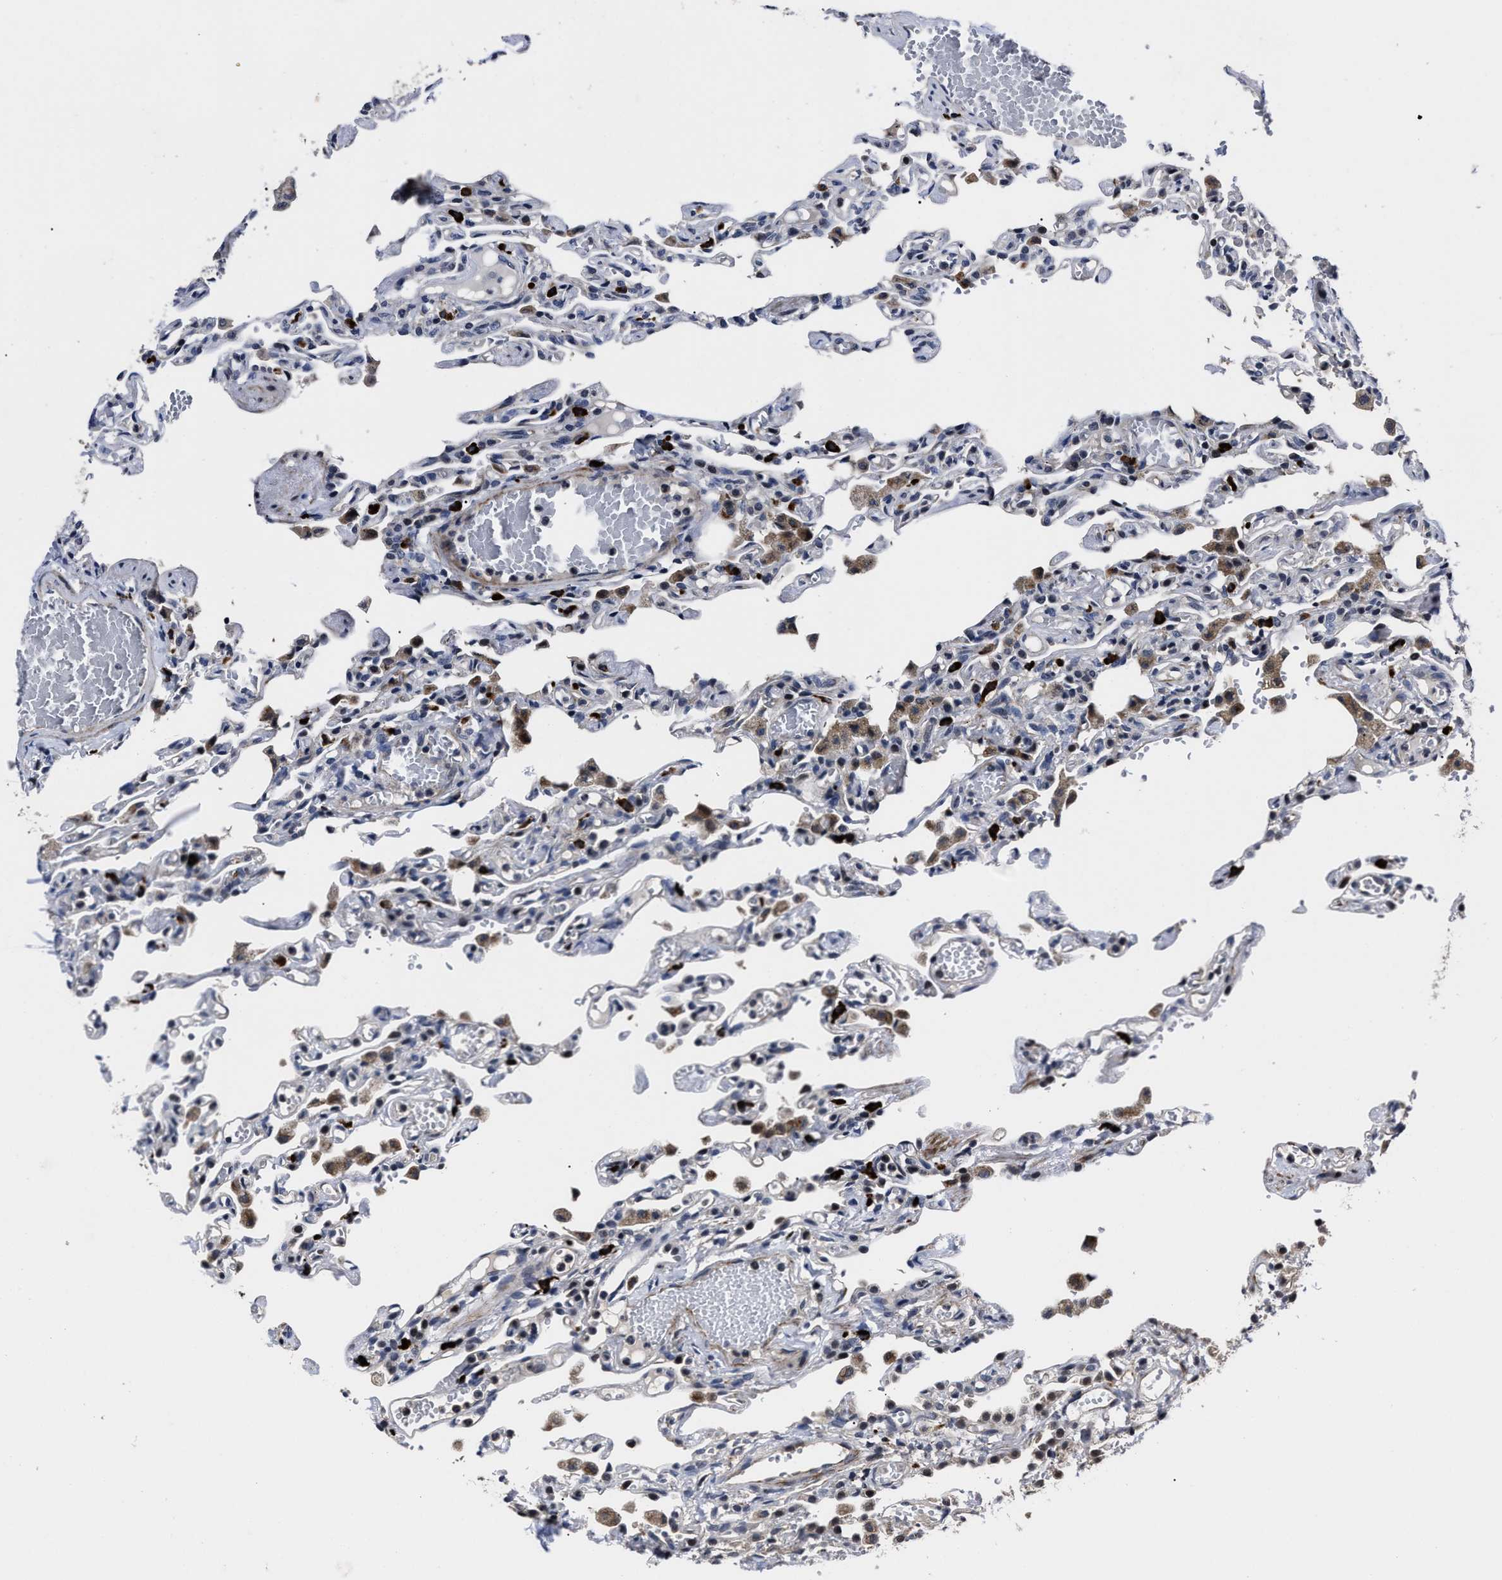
{"staining": {"intensity": "weak", "quantity": "<25%", "location": "cytoplasmic/membranous"}, "tissue": "lung", "cell_type": "Alveolar cells", "image_type": "normal", "snomed": [{"axis": "morphology", "description": "Normal tissue, NOS"}, {"axis": "topography", "description": "Lung"}], "caption": "Lung stained for a protein using IHC reveals no expression alveolar cells.", "gene": "RSBN1L", "patient": {"sex": "male", "age": 21}}